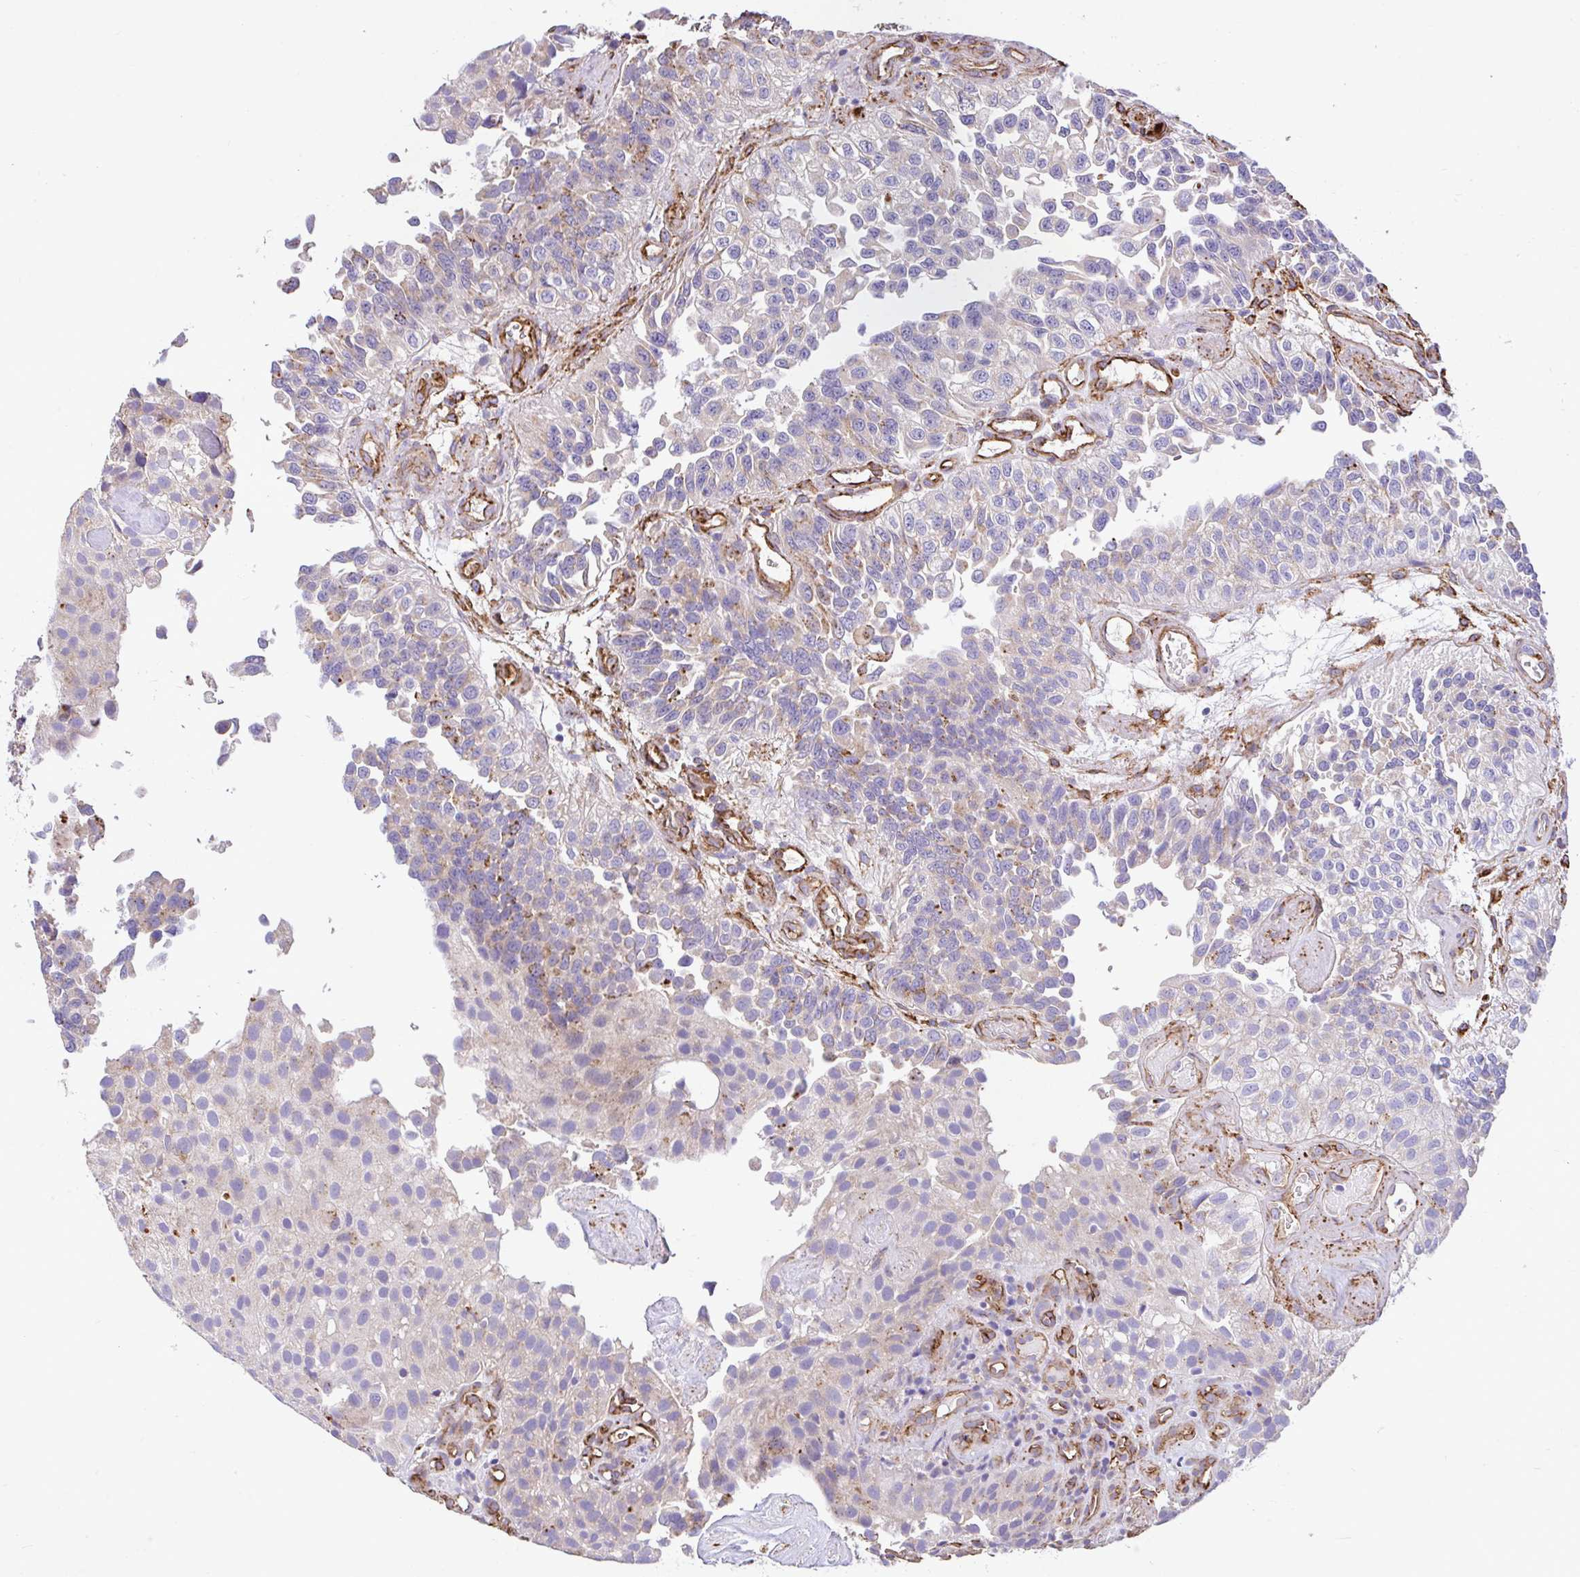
{"staining": {"intensity": "negative", "quantity": "none", "location": "none"}, "tissue": "urothelial cancer", "cell_type": "Tumor cells", "image_type": "cancer", "snomed": [{"axis": "morphology", "description": "Urothelial carcinoma, NOS"}, {"axis": "topography", "description": "Urinary bladder"}], "caption": "Immunohistochemical staining of human transitional cell carcinoma reveals no significant expression in tumor cells.", "gene": "PTPRK", "patient": {"sex": "male", "age": 87}}